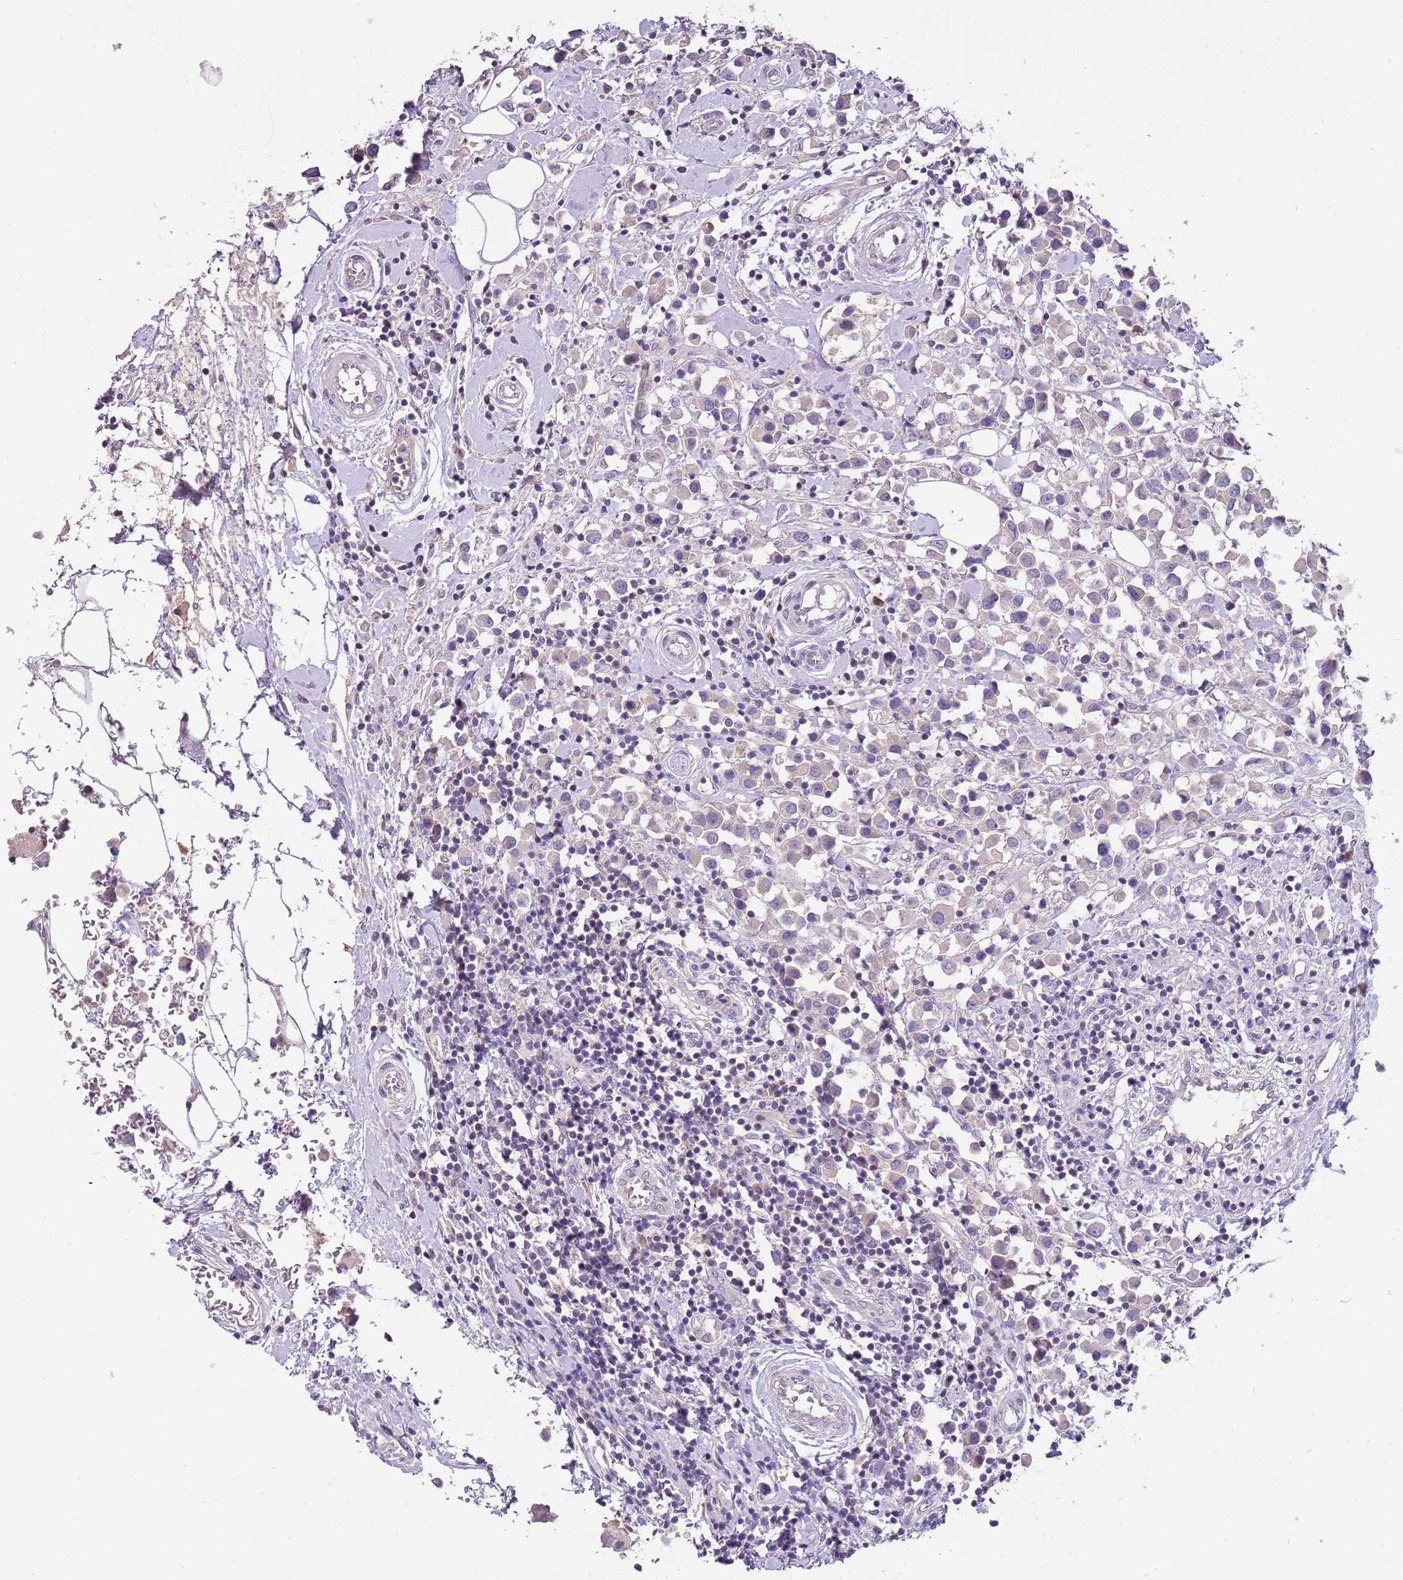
{"staining": {"intensity": "negative", "quantity": "none", "location": "none"}, "tissue": "breast cancer", "cell_type": "Tumor cells", "image_type": "cancer", "snomed": [{"axis": "morphology", "description": "Duct carcinoma"}, {"axis": "topography", "description": "Breast"}], "caption": "The photomicrograph reveals no staining of tumor cells in breast invasive ductal carcinoma. The staining was performed using DAB (3,3'-diaminobenzidine) to visualize the protein expression in brown, while the nuclei were stained in blue with hematoxylin (Magnification: 20x).", "gene": "HES3", "patient": {"sex": "female", "age": 61}}